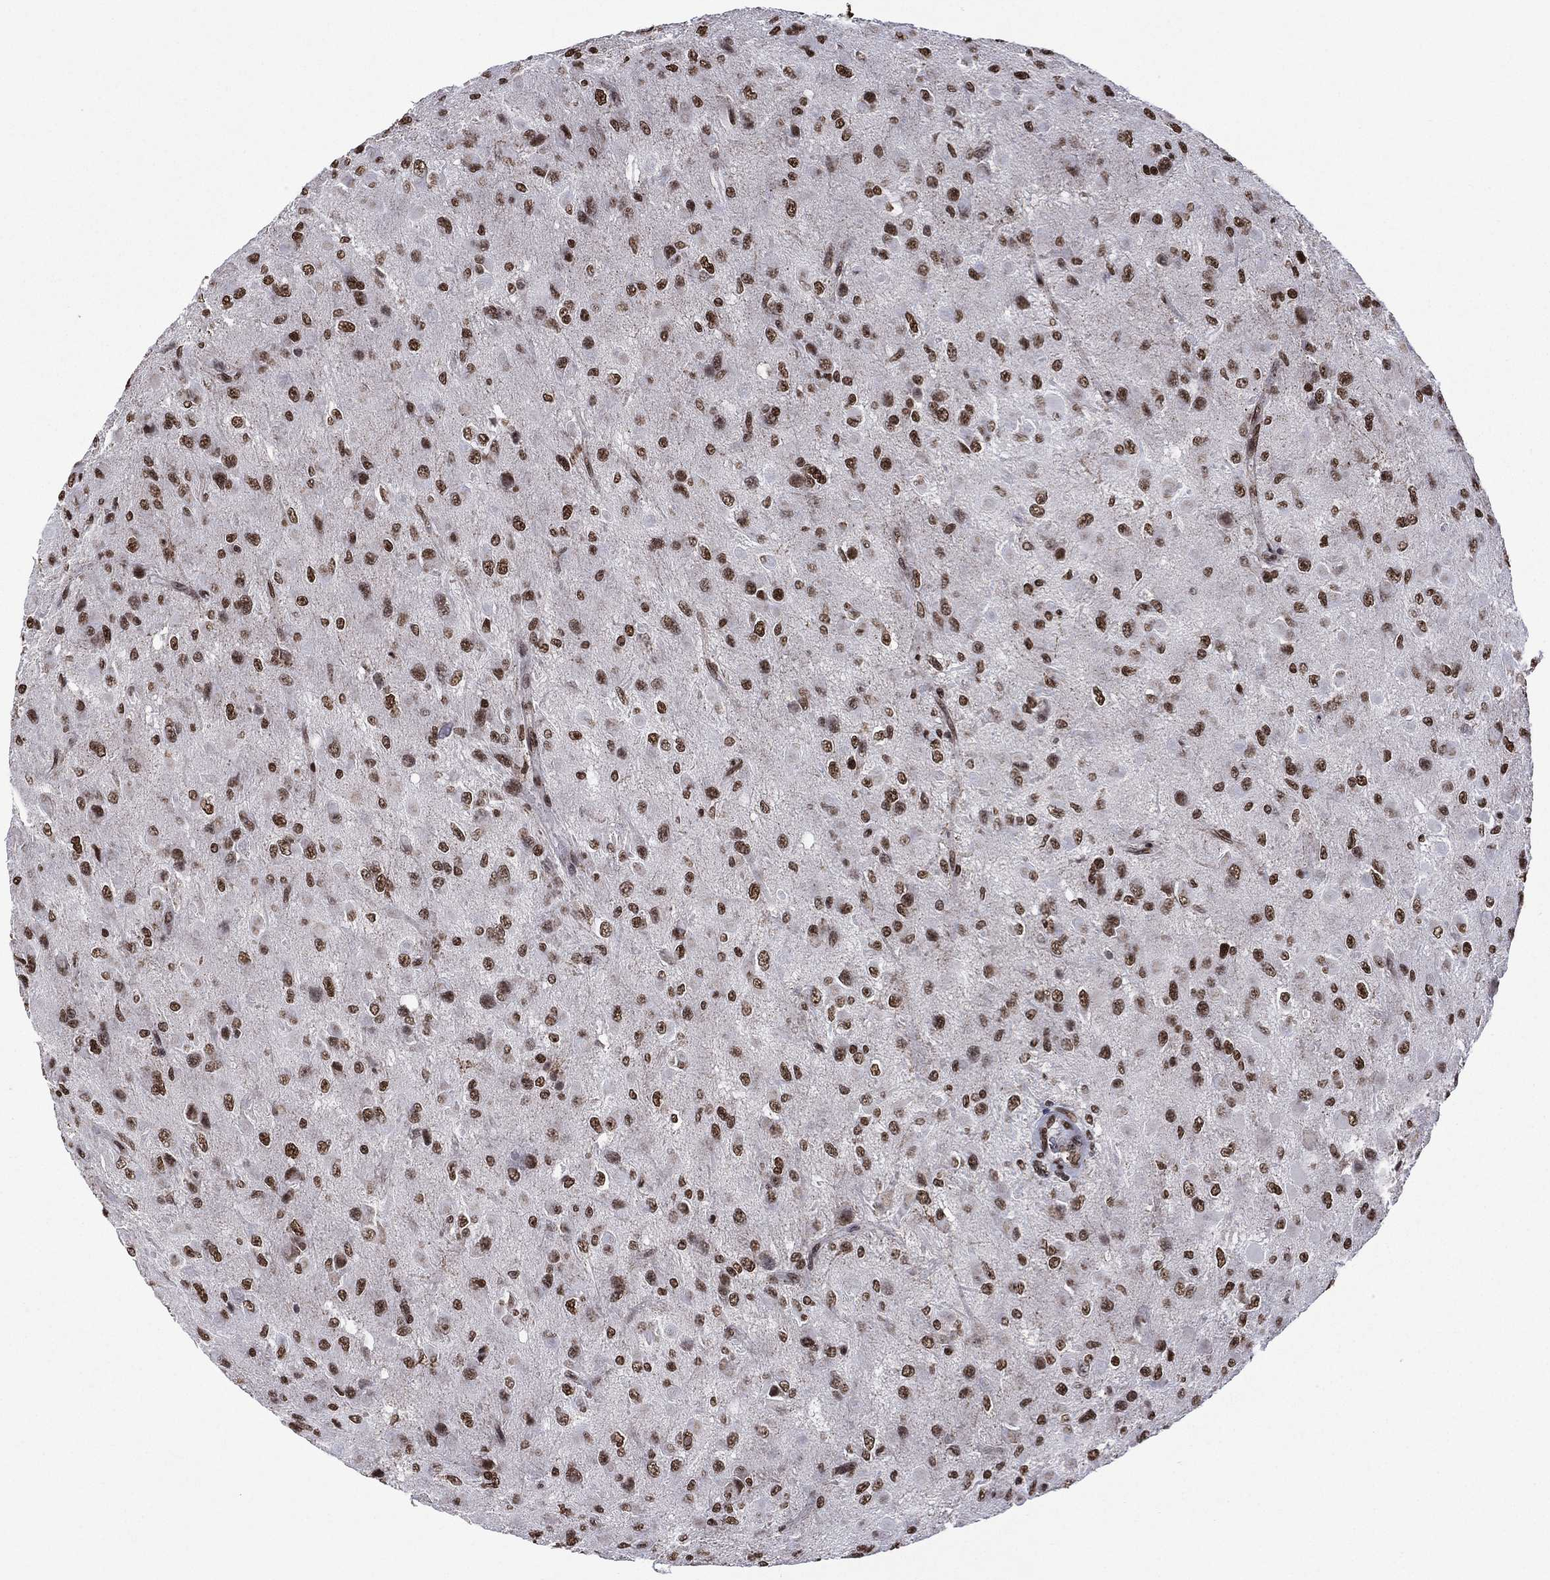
{"staining": {"intensity": "strong", "quantity": ">75%", "location": "nuclear"}, "tissue": "glioma", "cell_type": "Tumor cells", "image_type": "cancer", "snomed": [{"axis": "morphology", "description": "Glioma, malignant, High grade"}, {"axis": "topography", "description": "Cerebral cortex"}], "caption": "A high amount of strong nuclear staining is present in approximately >75% of tumor cells in glioma tissue.", "gene": "C5orf24", "patient": {"sex": "male", "age": 35}}